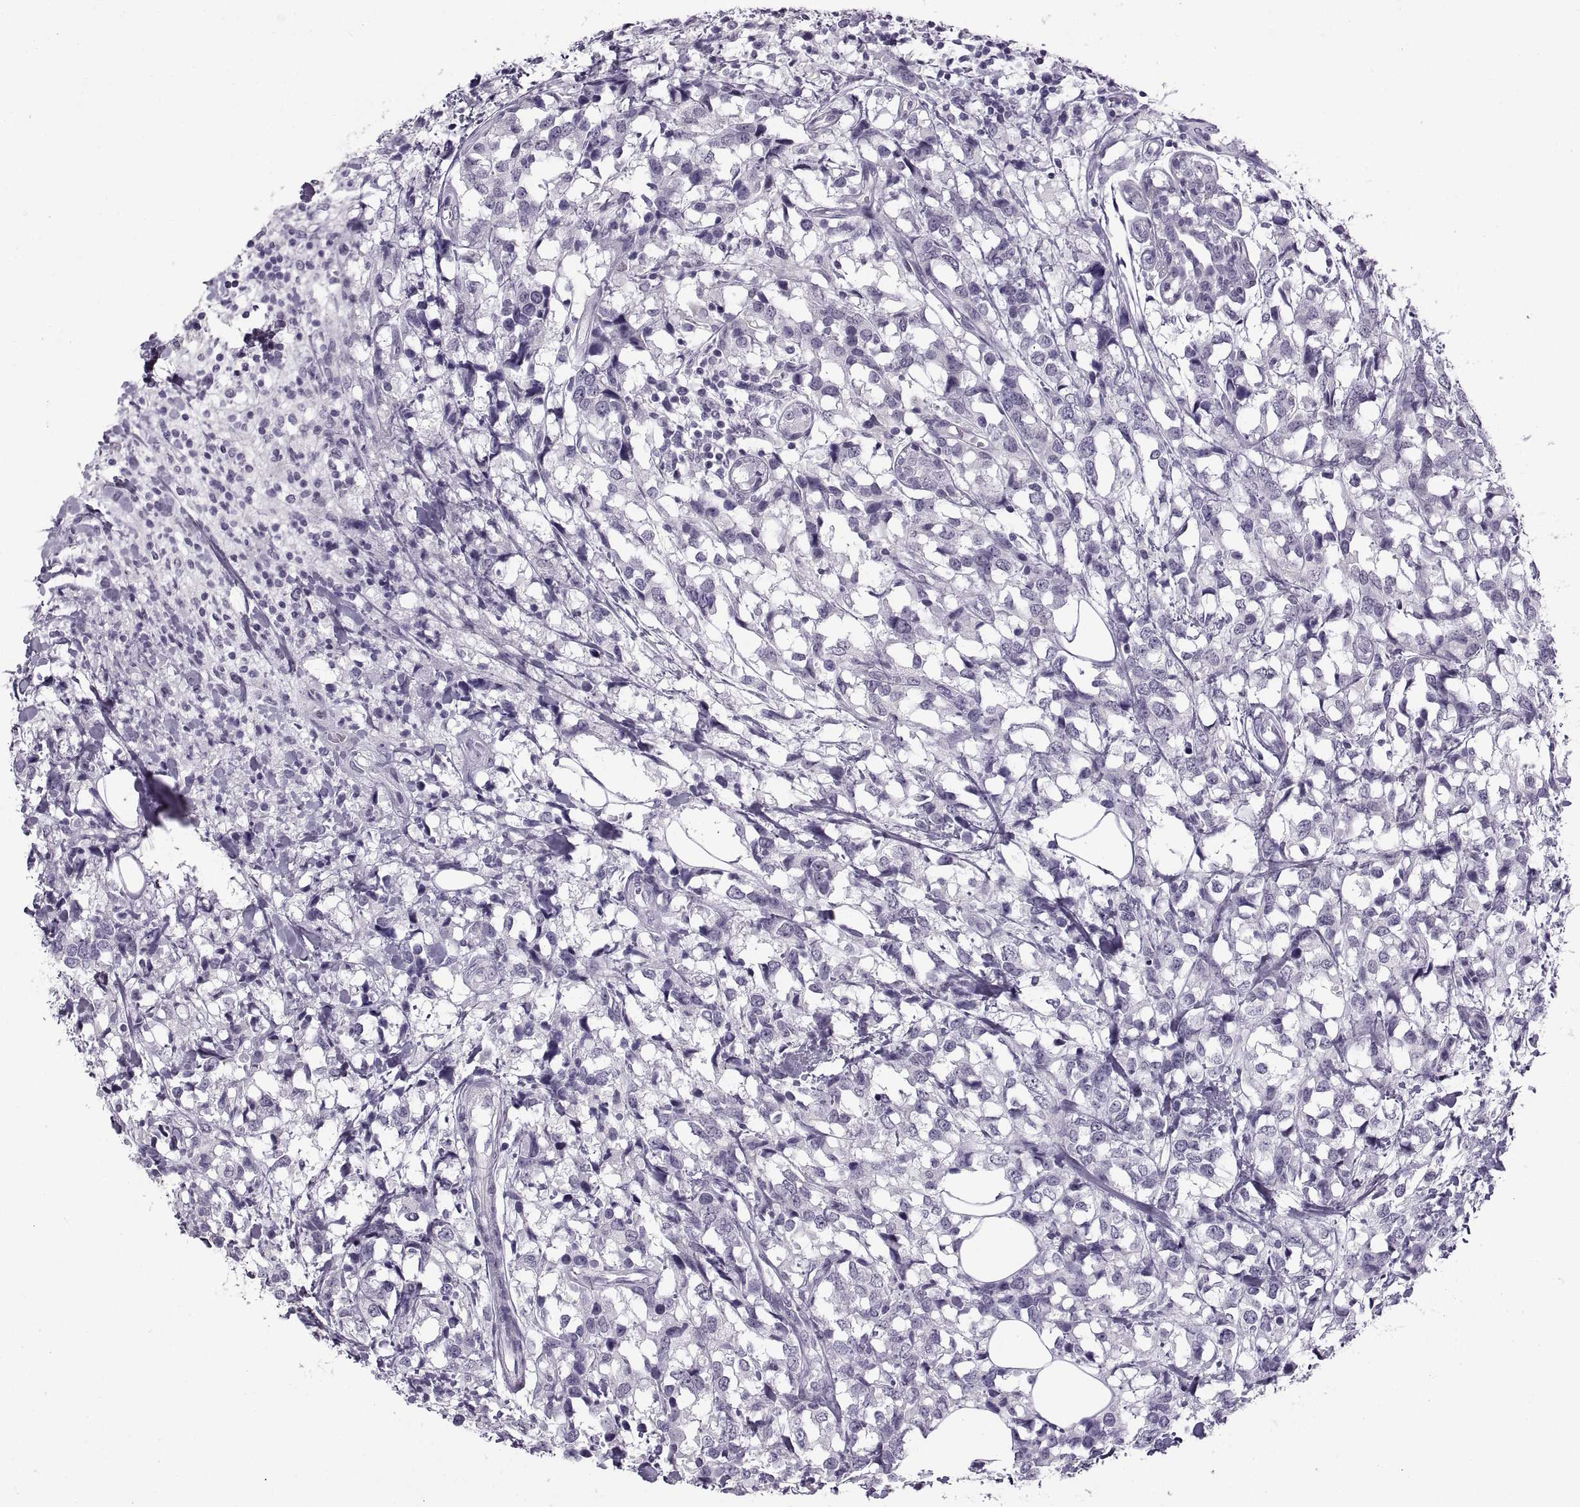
{"staining": {"intensity": "negative", "quantity": "none", "location": "none"}, "tissue": "breast cancer", "cell_type": "Tumor cells", "image_type": "cancer", "snomed": [{"axis": "morphology", "description": "Lobular carcinoma"}, {"axis": "topography", "description": "Breast"}], "caption": "High magnification brightfield microscopy of breast cancer stained with DAB (3,3'-diaminobenzidine) (brown) and counterstained with hematoxylin (blue): tumor cells show no significant staining.", "gene": "C3orf22", "patient": {"sex": "female", "age": 59}}